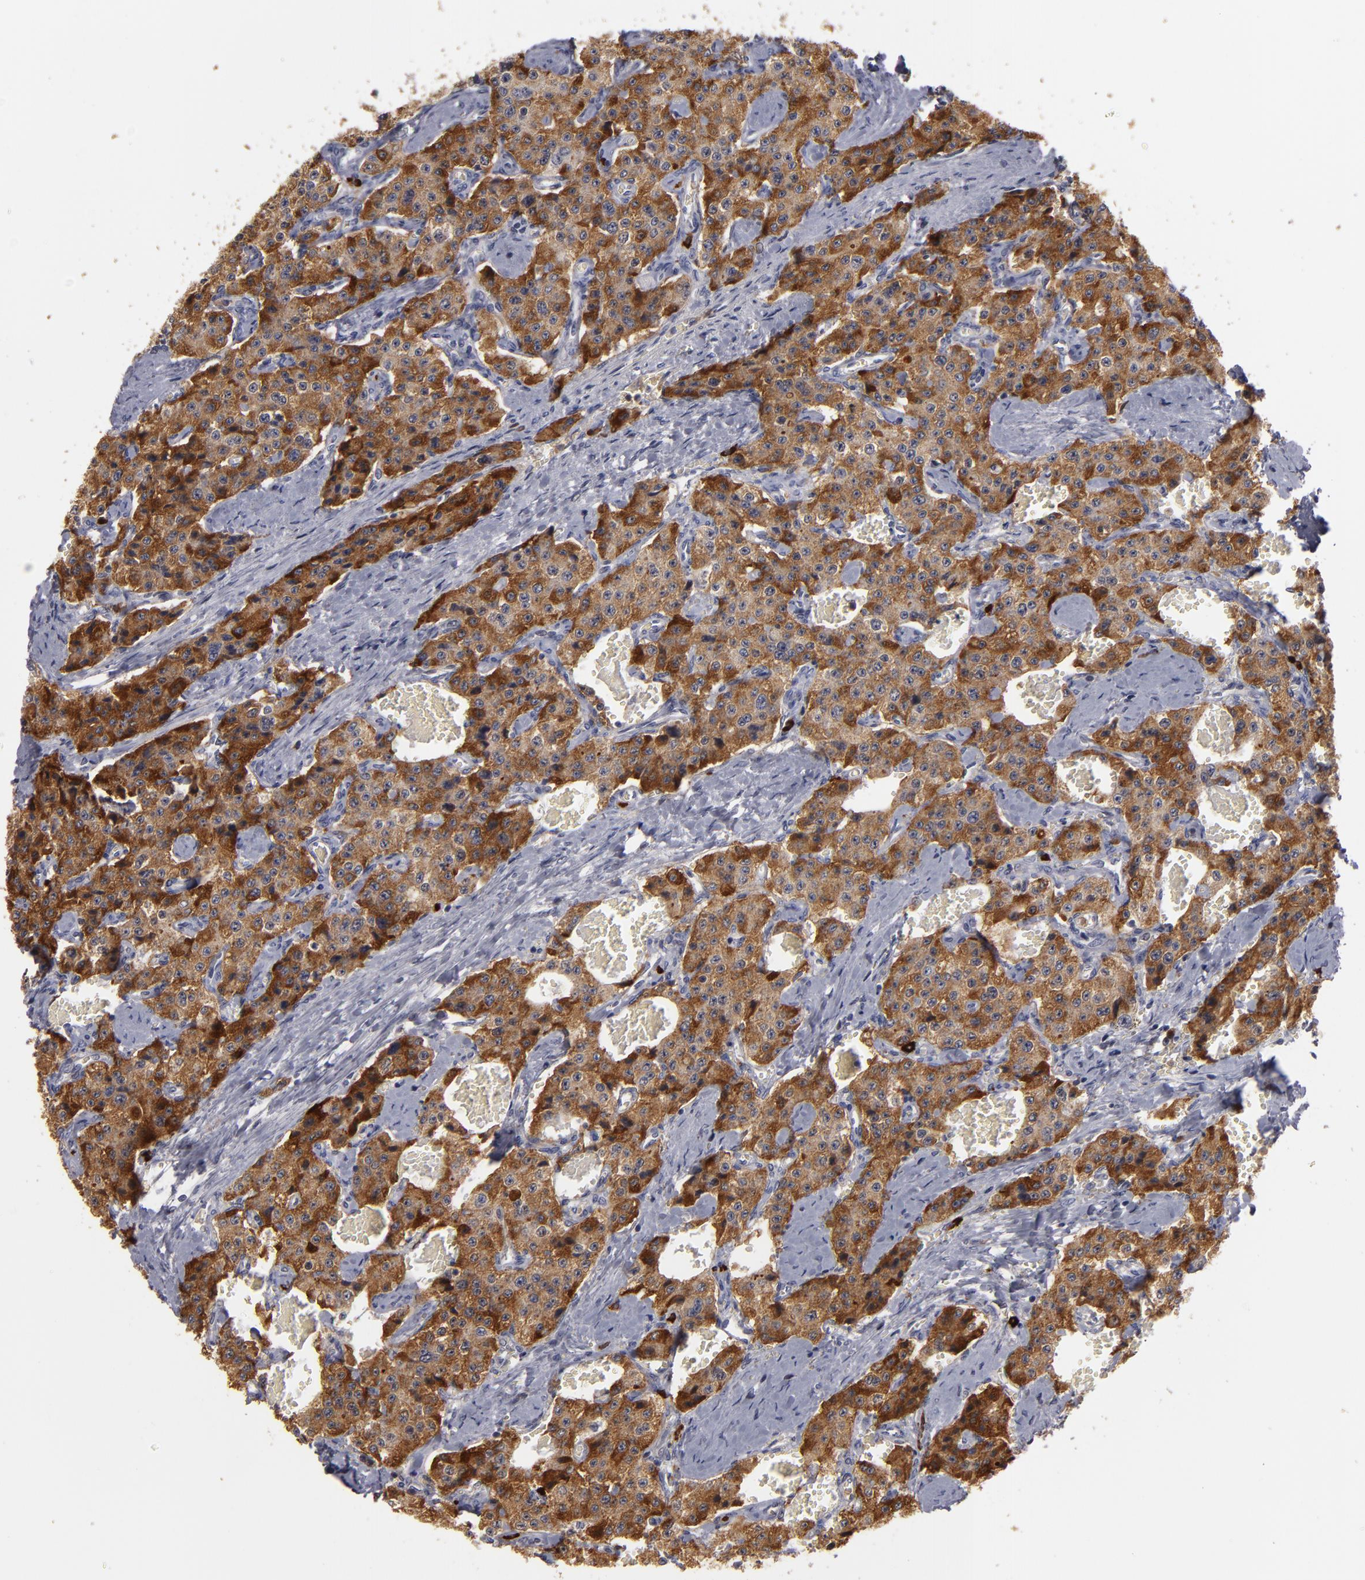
{"staining": {"intensity": "strong", "quantity": ">75%", "location": "cytoplasmic/membranous"}, "tissue": "carcinoid", "cell_type": "Tumor cells", "image_type": "cancer", "snomed": [{"axis": "morphology", "description": "Carcinoid, malignant, NOS"}, {"axis": "topography", "description": "Small intestine"}], "caption": "Human carcinoid (malignant) stained for a protein (brown) exhibits strong cytoplasmic/membranous positive positivity in approximately >75% of tumor cells.", "gene": "STX3", "patient": {"sex": "male", "age": 52}}